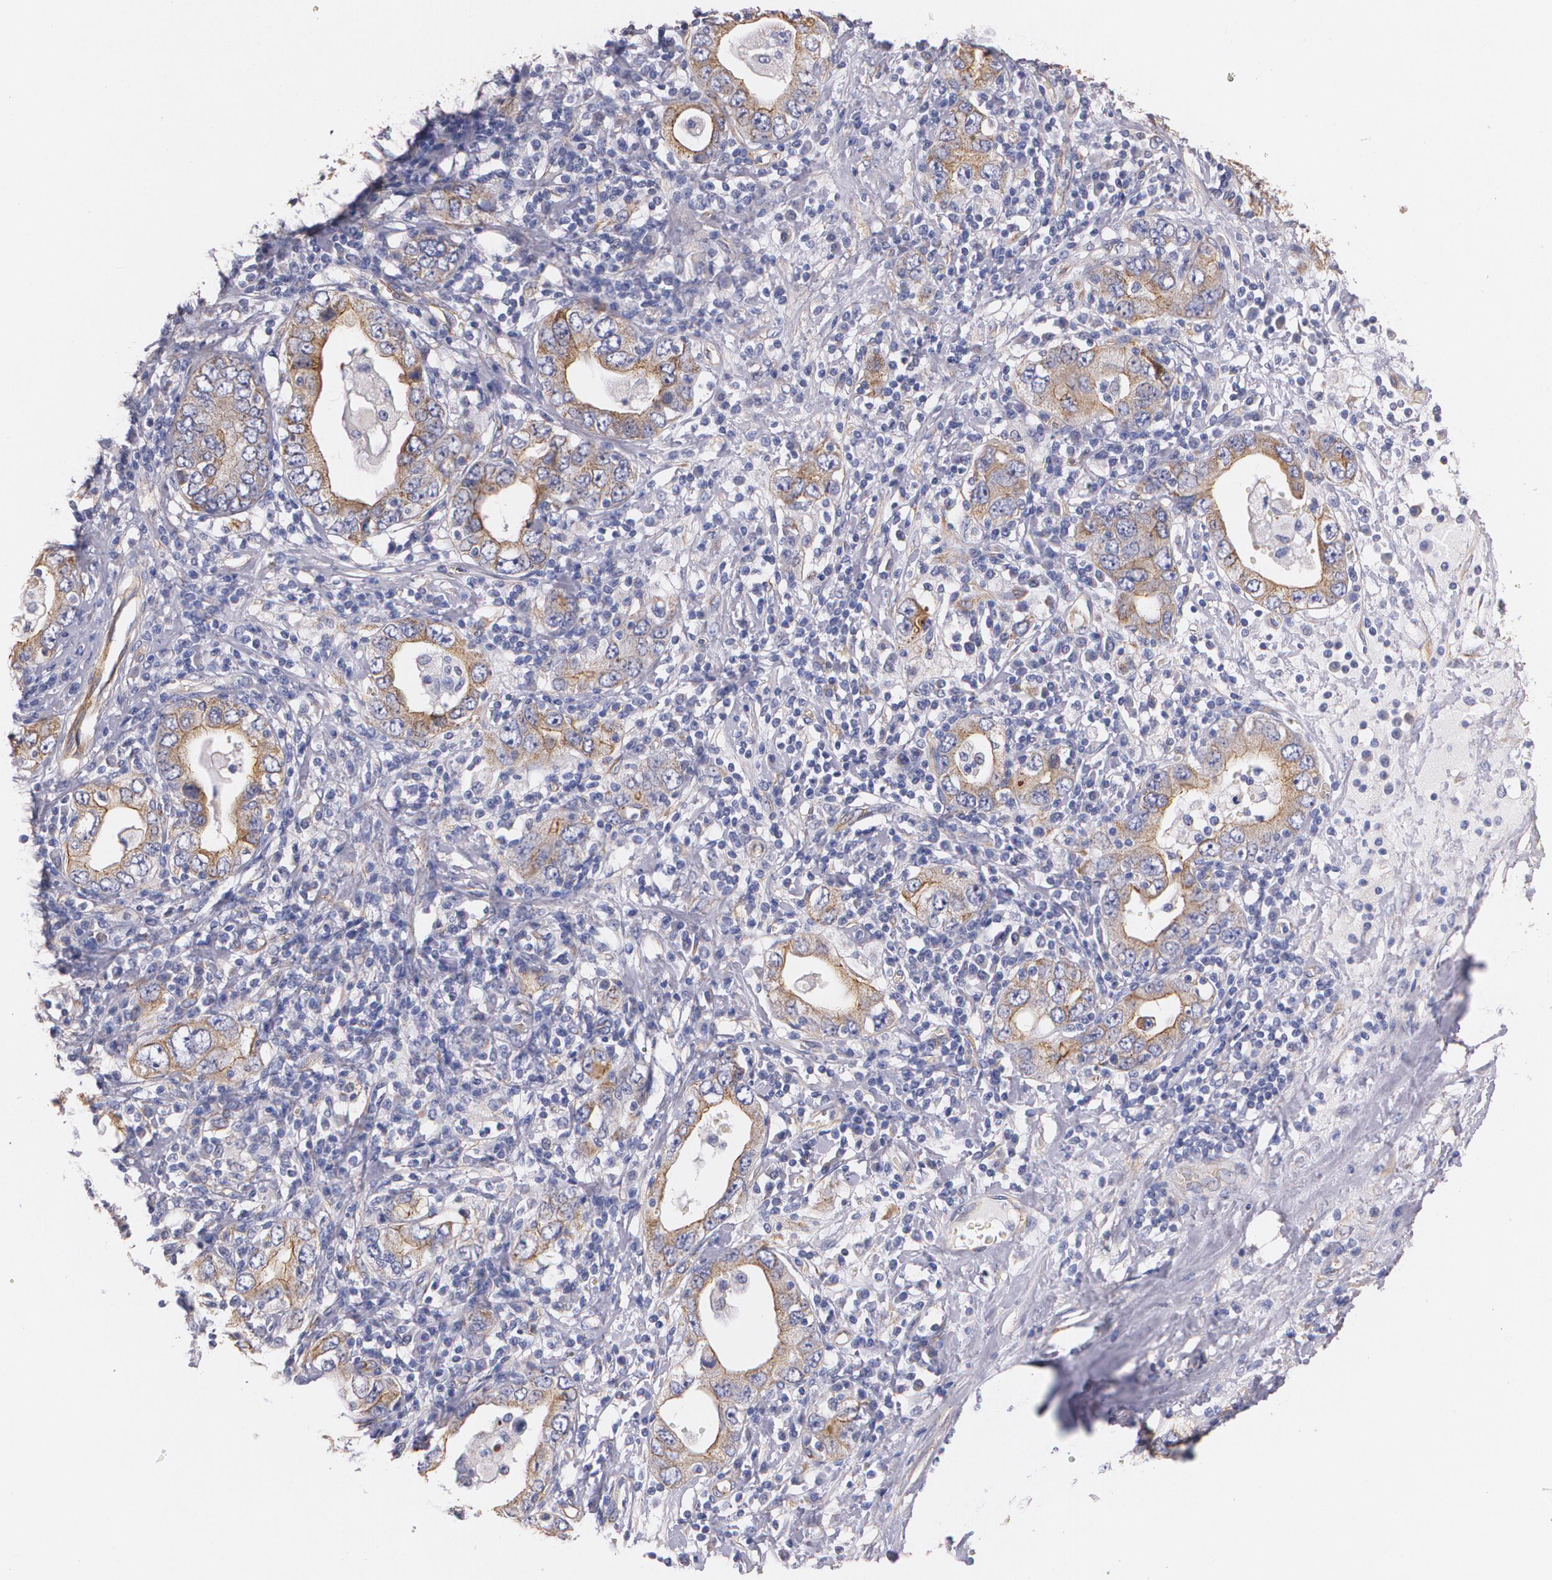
{"staining": {"intensity": "moderate", "quantity": ">75%", "location": "cytoplasmic/membranous"}, "tissue": "stomach cancer", "cell_type": "Tumor cells", "image_type": "cancer", "snomed": [{"axis": "morphology", "description": "Adenocarcinoma, NOS"}, {"axis": "topography", "description": "Stomach, lower"}], "caption": "A brown stain shows moderate cytoplasmic/membranous expression of a protein in human stomach adenocarcinoma tumor cells.", "gene": "TJP1", "patient": {"sex": "female", "age": 93}}